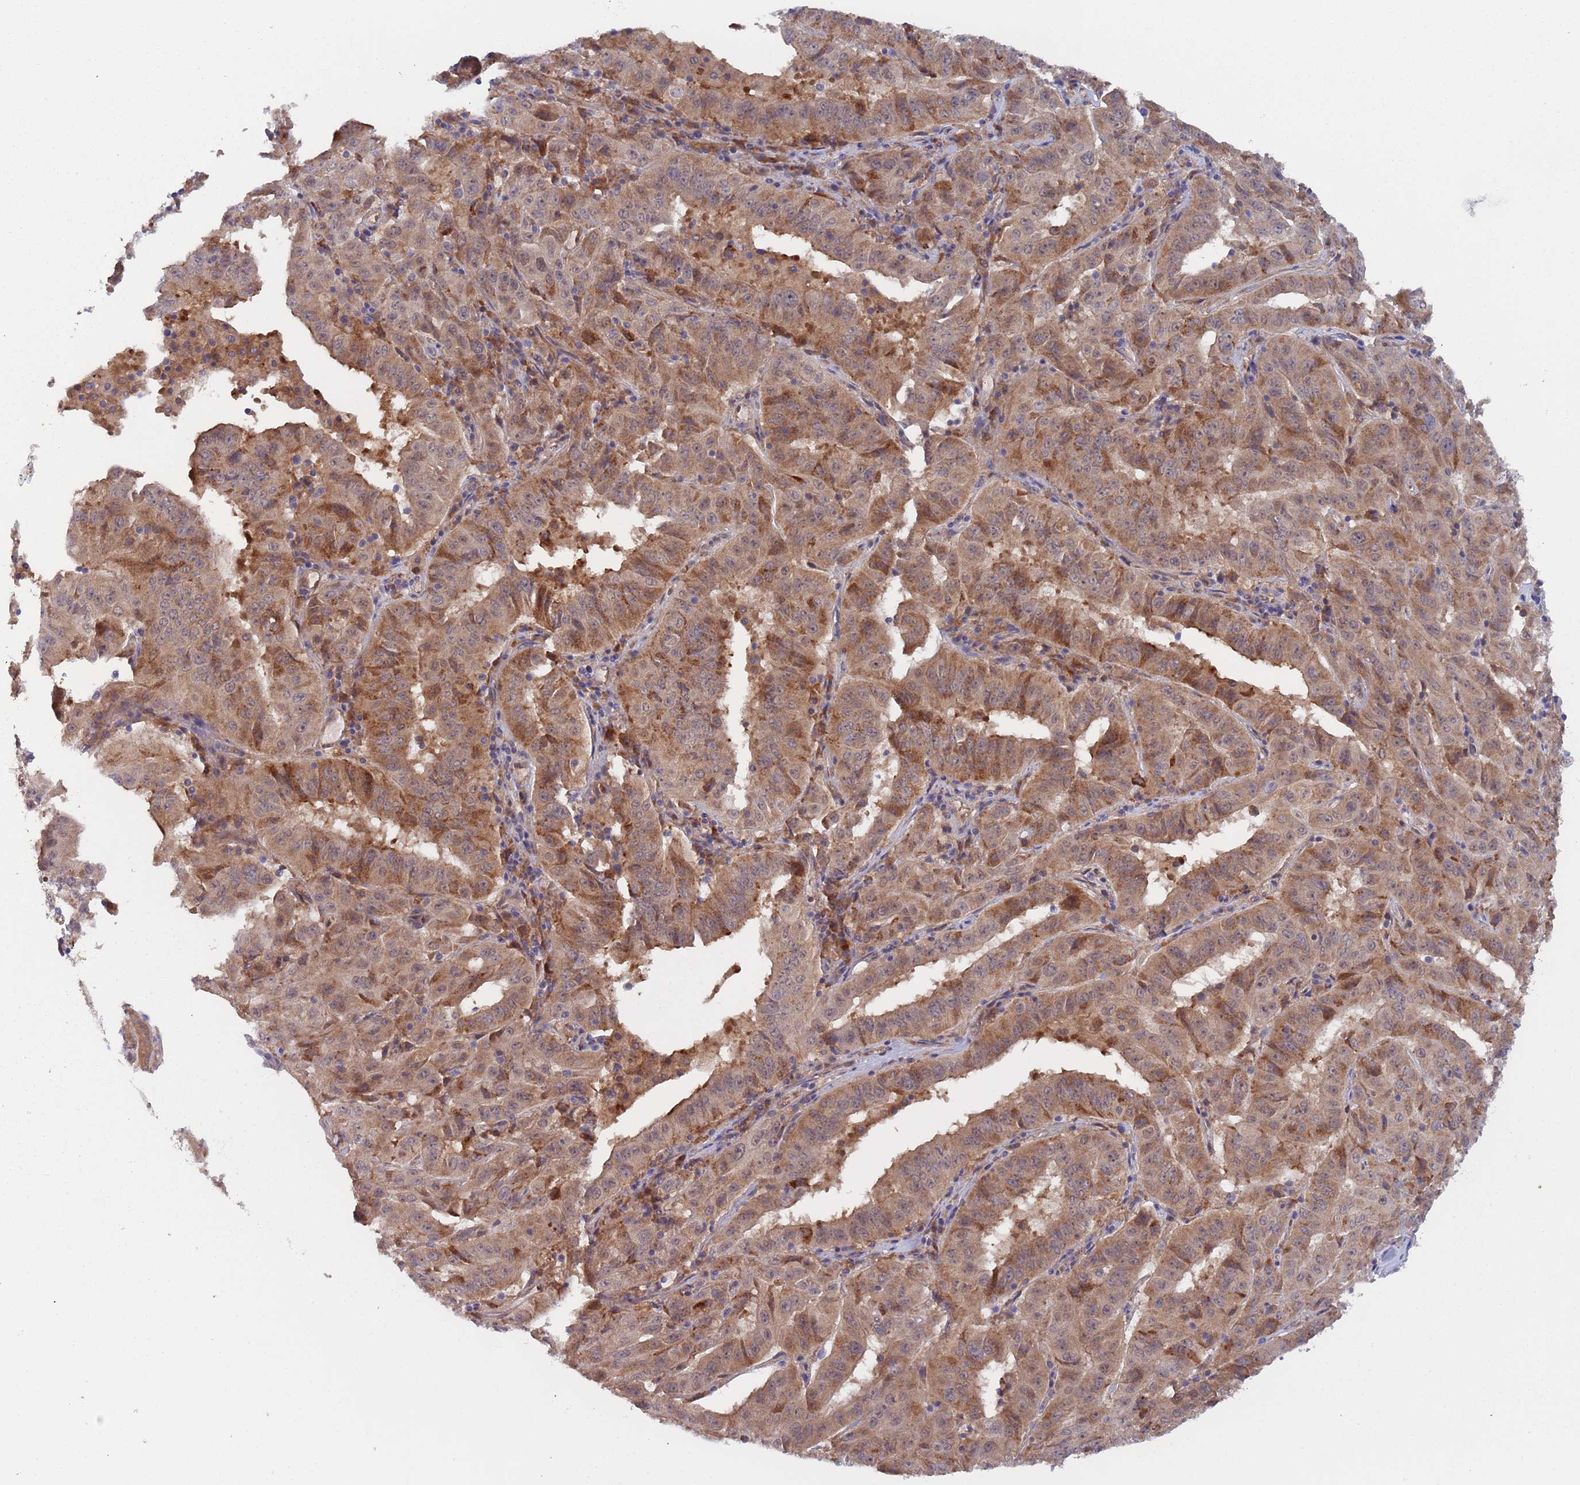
{"staining": {"intensity": "moderate", "quantity": ">75%", "location": "cytoplasmic/membranous,nuclear"}, "tissue": "pancreatic cancer", "cell_type": "Tumor cells", "image_type": "cancer", "snomed": [{"axis": "morphology", "description": "Adenocarcinoma, NOS"}, {"axis": "topography", "description": "Pancreas"}], "caption": "DAB immunohistochemical staining of pancreatic cancer demonstrates moderate cytoplasmic/membranous and nuclear protein staining in approximately >75% of tumor cells. (Brightfield microscopy of DAB IHC at high magnification).", "gene": "ZNF140", "patient": {"sex": "male", "age": 63}}